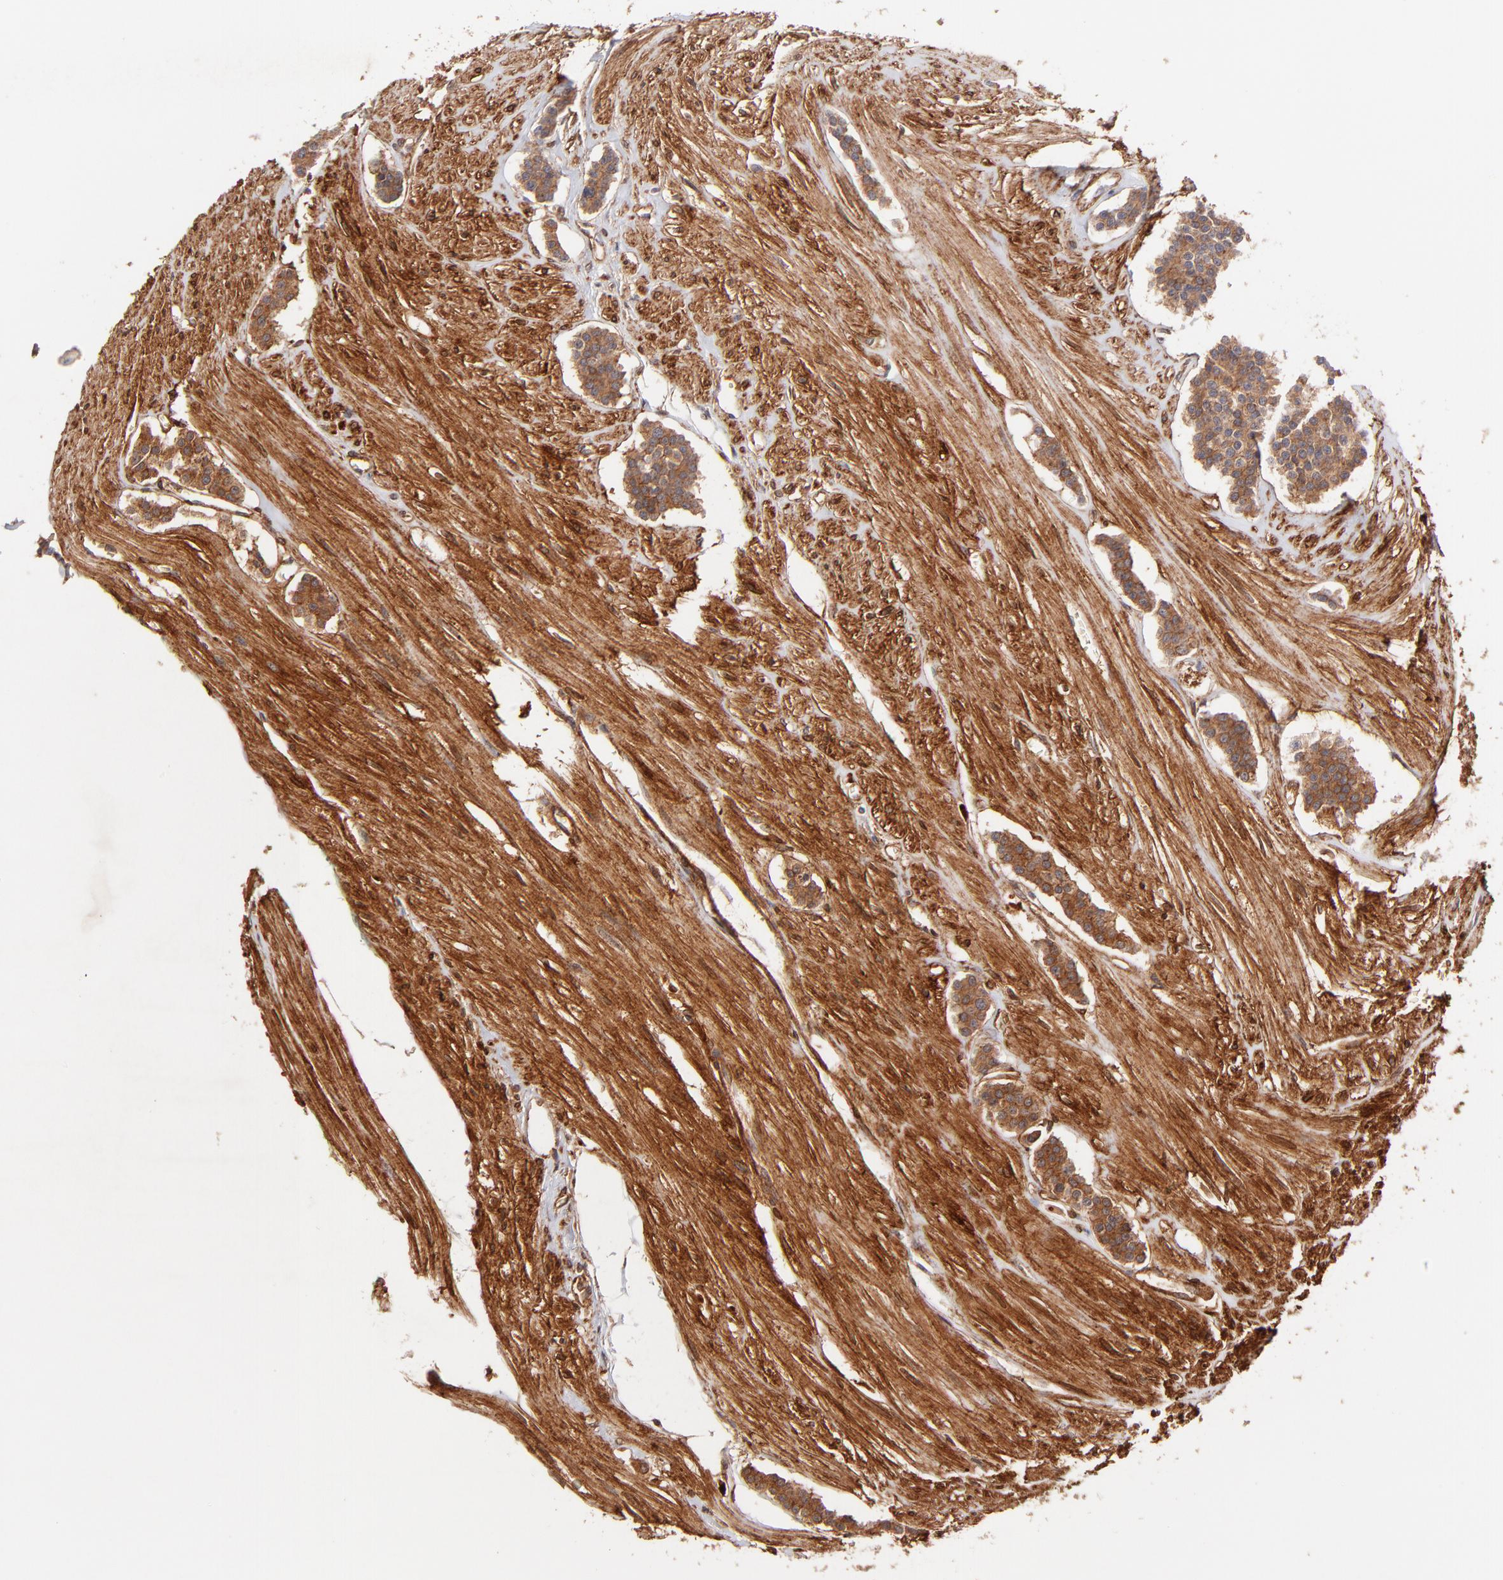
{"staining": {"intensity": "moderate", "quantity": ">75%", "location": "cytoplasmic/membranous"}, "tissue": "carcinoid", "cell_type": "Tumor cells", "image_type": "cancer", "snomed": [{"axis": "morphology", "description": "Carcinoid, malignant, NOS"}, {"axis": "topography", "description": "Small intestine"}], "caption": "Carcinoid stained for a protein shows moderate cytoplasmic/membranous positivity in tumor cells. Using DAB (brown) and hematoxylin (blue) stains, captured at high magnification using brightfield microscopy.", "gene": "ITGB1", "patient": {"sex": "male", "age": 60}}